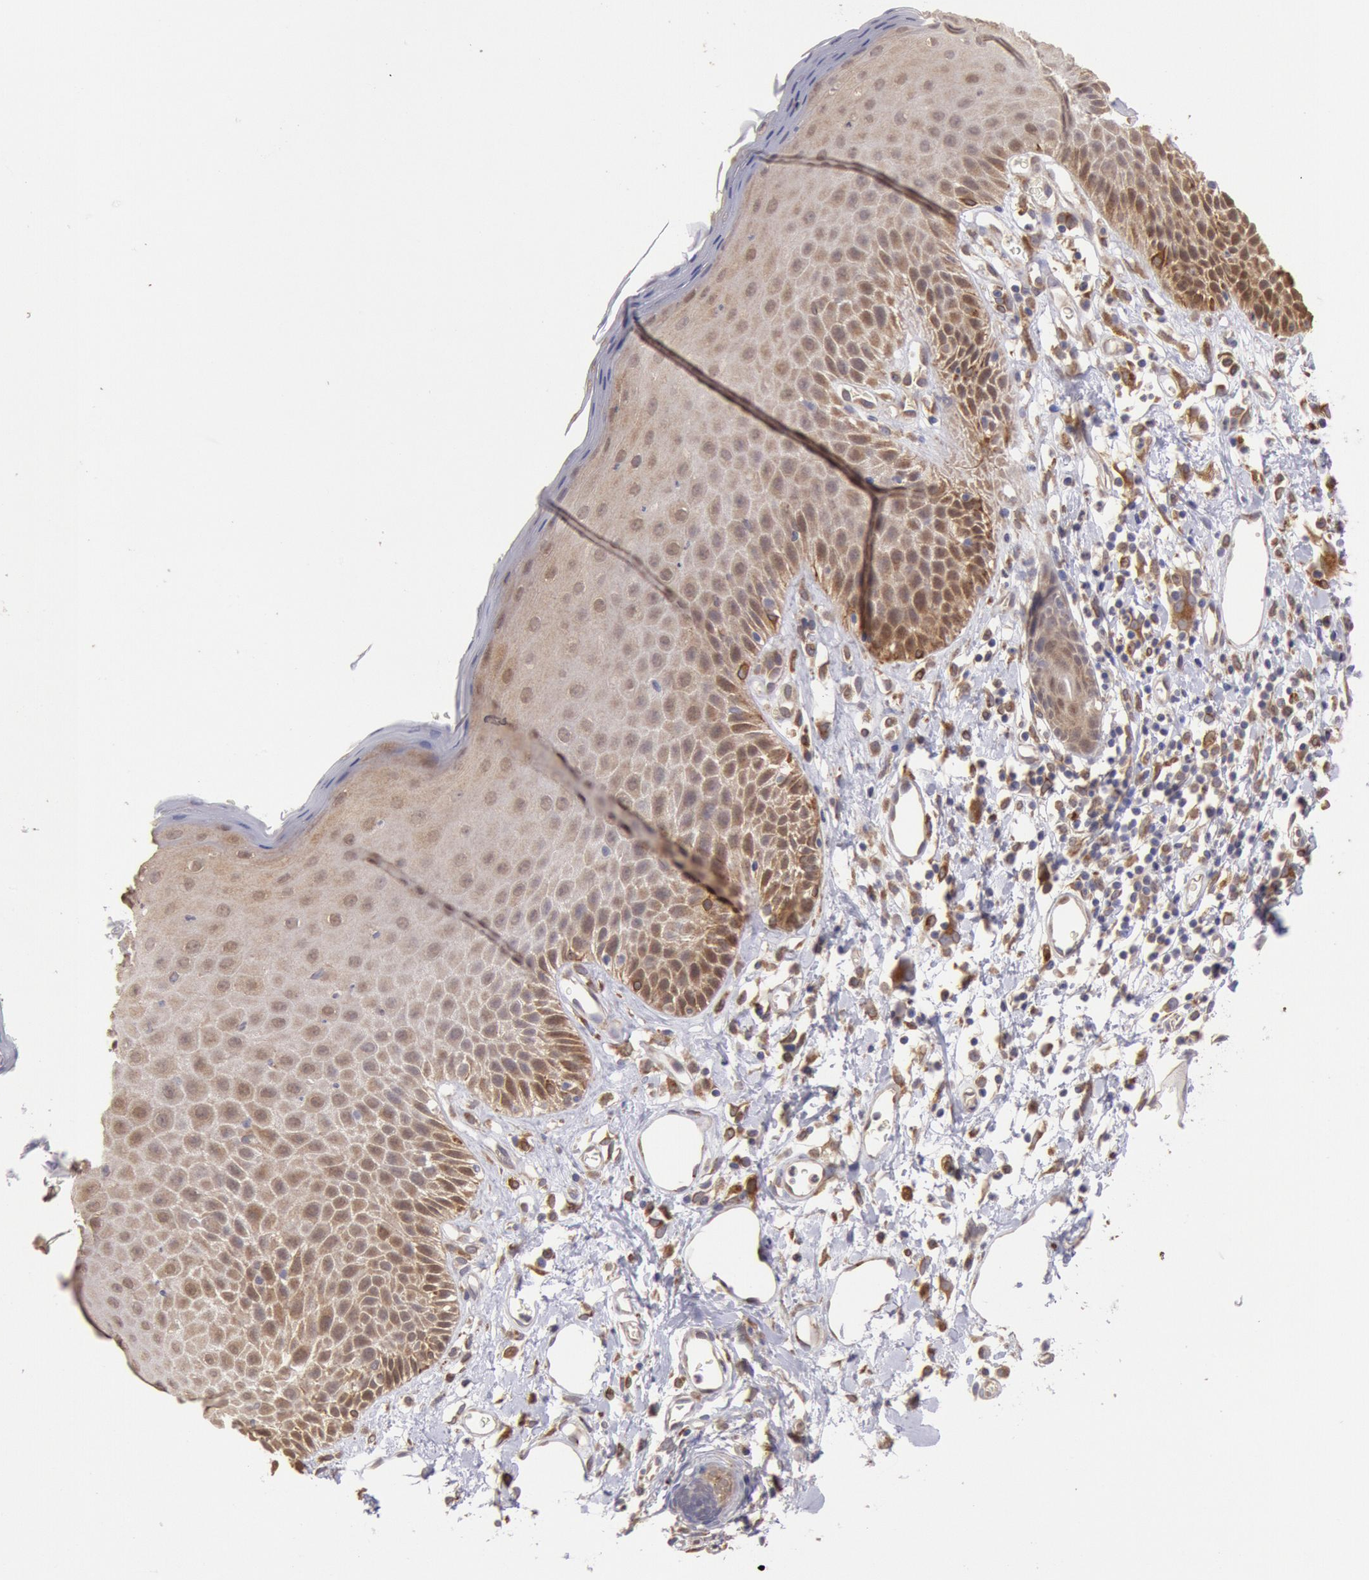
{"staining": {"intensity": "moderate", "quantity": ">75%", "location": "cytoplasmic/membranous,nuclear"}, "tissue": "skin", "cell_type": "Epidermal cells", "image_type": "normal", "snomed": [{"axis": "morphology", "description": "Normal tissue, NOS"}, {"axis": "topography", "description": "Vulva"}, {"axis": "topography", "description": "Peripheral nerve tissue"}], "caption": "Unremarkable skin exhibits moderate cytoplasmic/membranous,nuclear staining in about >75% of epidermal cells The staining was performed using DAB to visualize the protein expression in brown, while the nuclei were stained in blue with hematoxylin (Magnification: 20x)..", "gene": "COMT", "patient": {"sex": "female", "age": 68}}